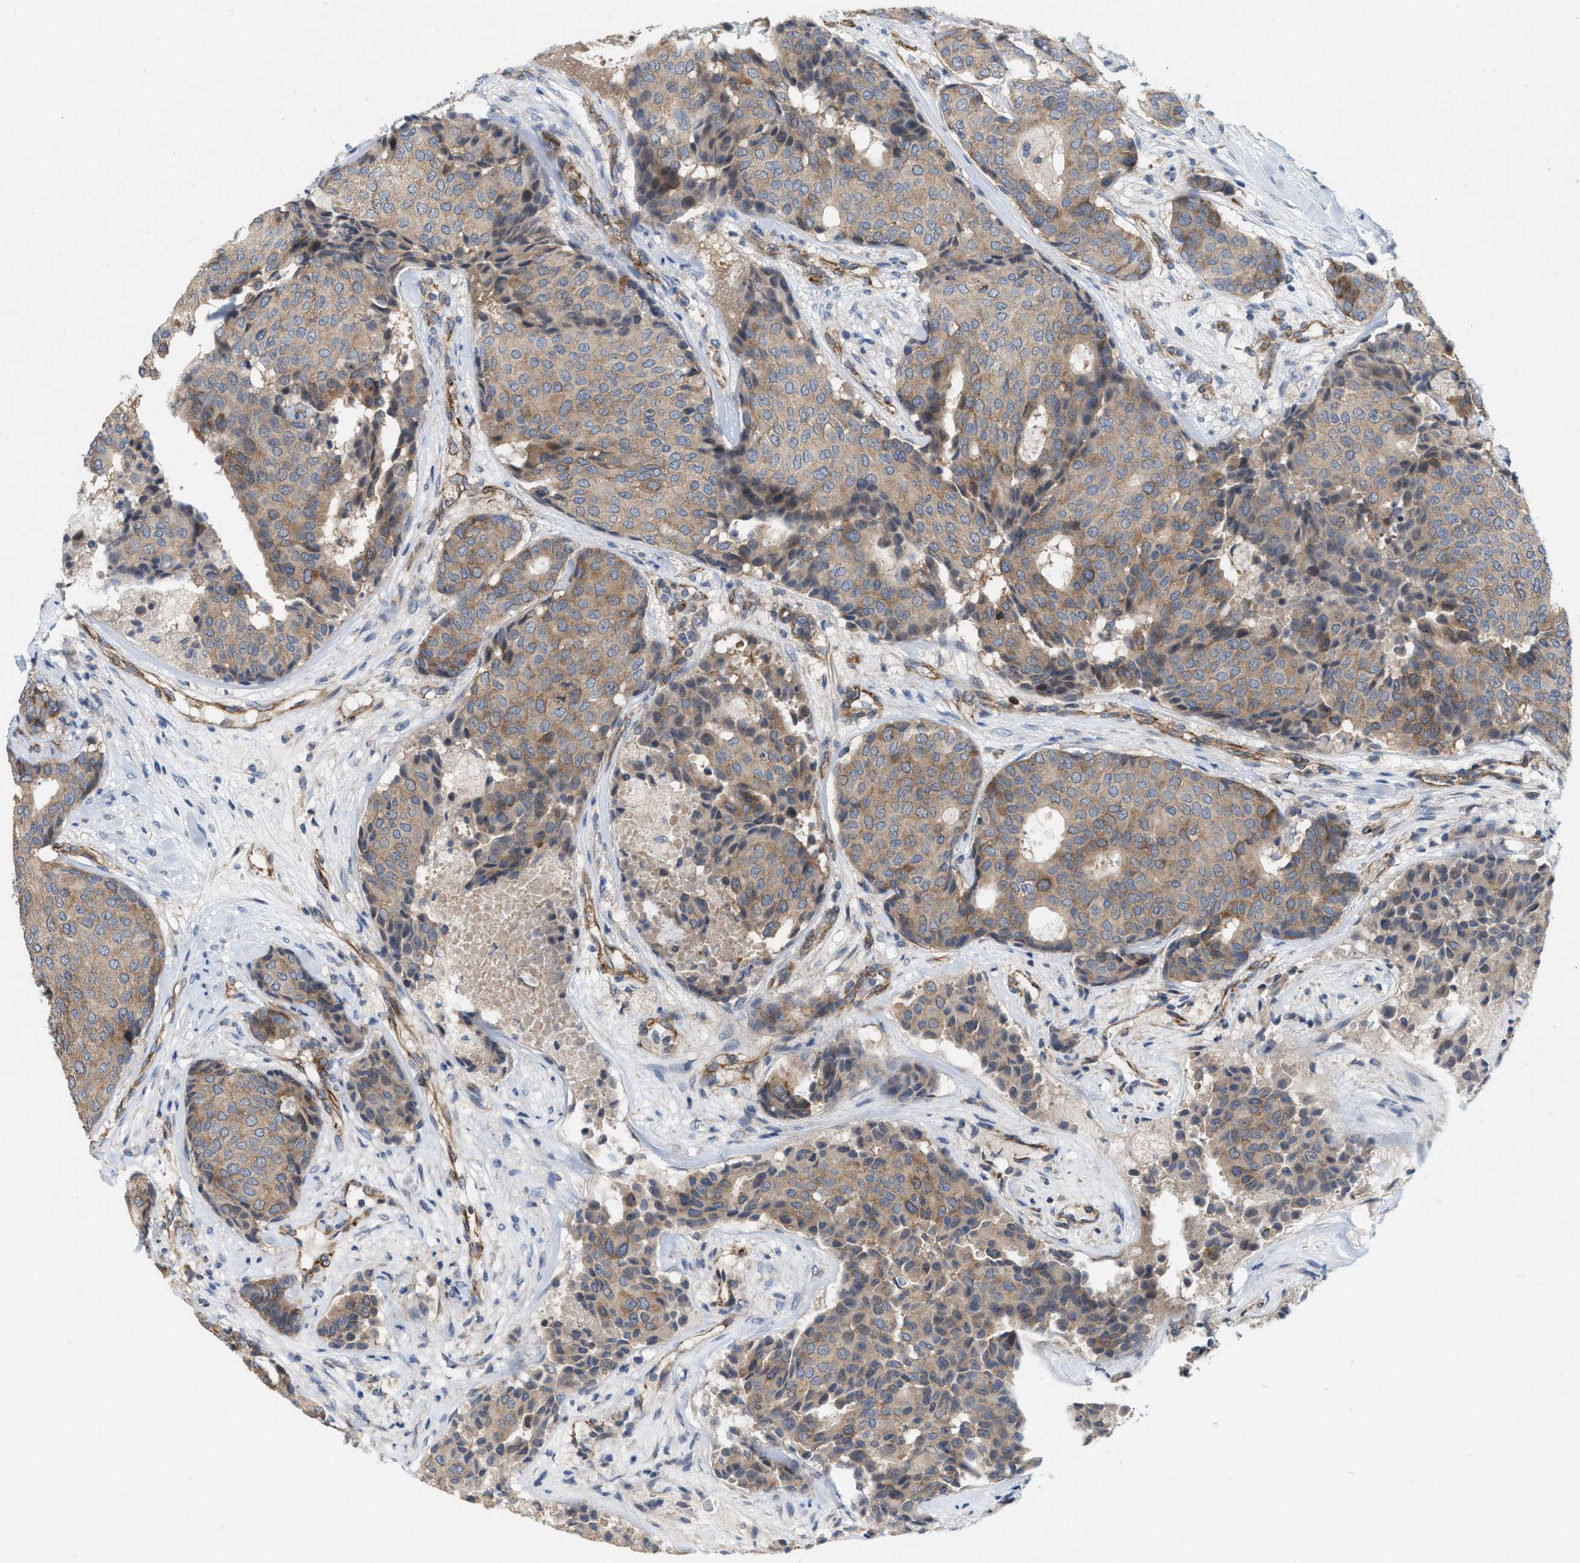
{"staining": {"intensity": "moderate", "quantity": ">75%", "location": "cytoplasmic/membranous"}, "tissue": "breast cancer", "cell_type": "Tumor cells", "image_type": "cancer", "snomed": [{"axis": "morphology", "description": "Duct carcinoma"}, {"axis": "topography", "description": "Breast"}], "caption": "Human breast cancer stained with a protein marker demonstrates moderate staining in tumor cells.", "gene": "UBAP2", "patient": {"sex": "female", "age": 75}}